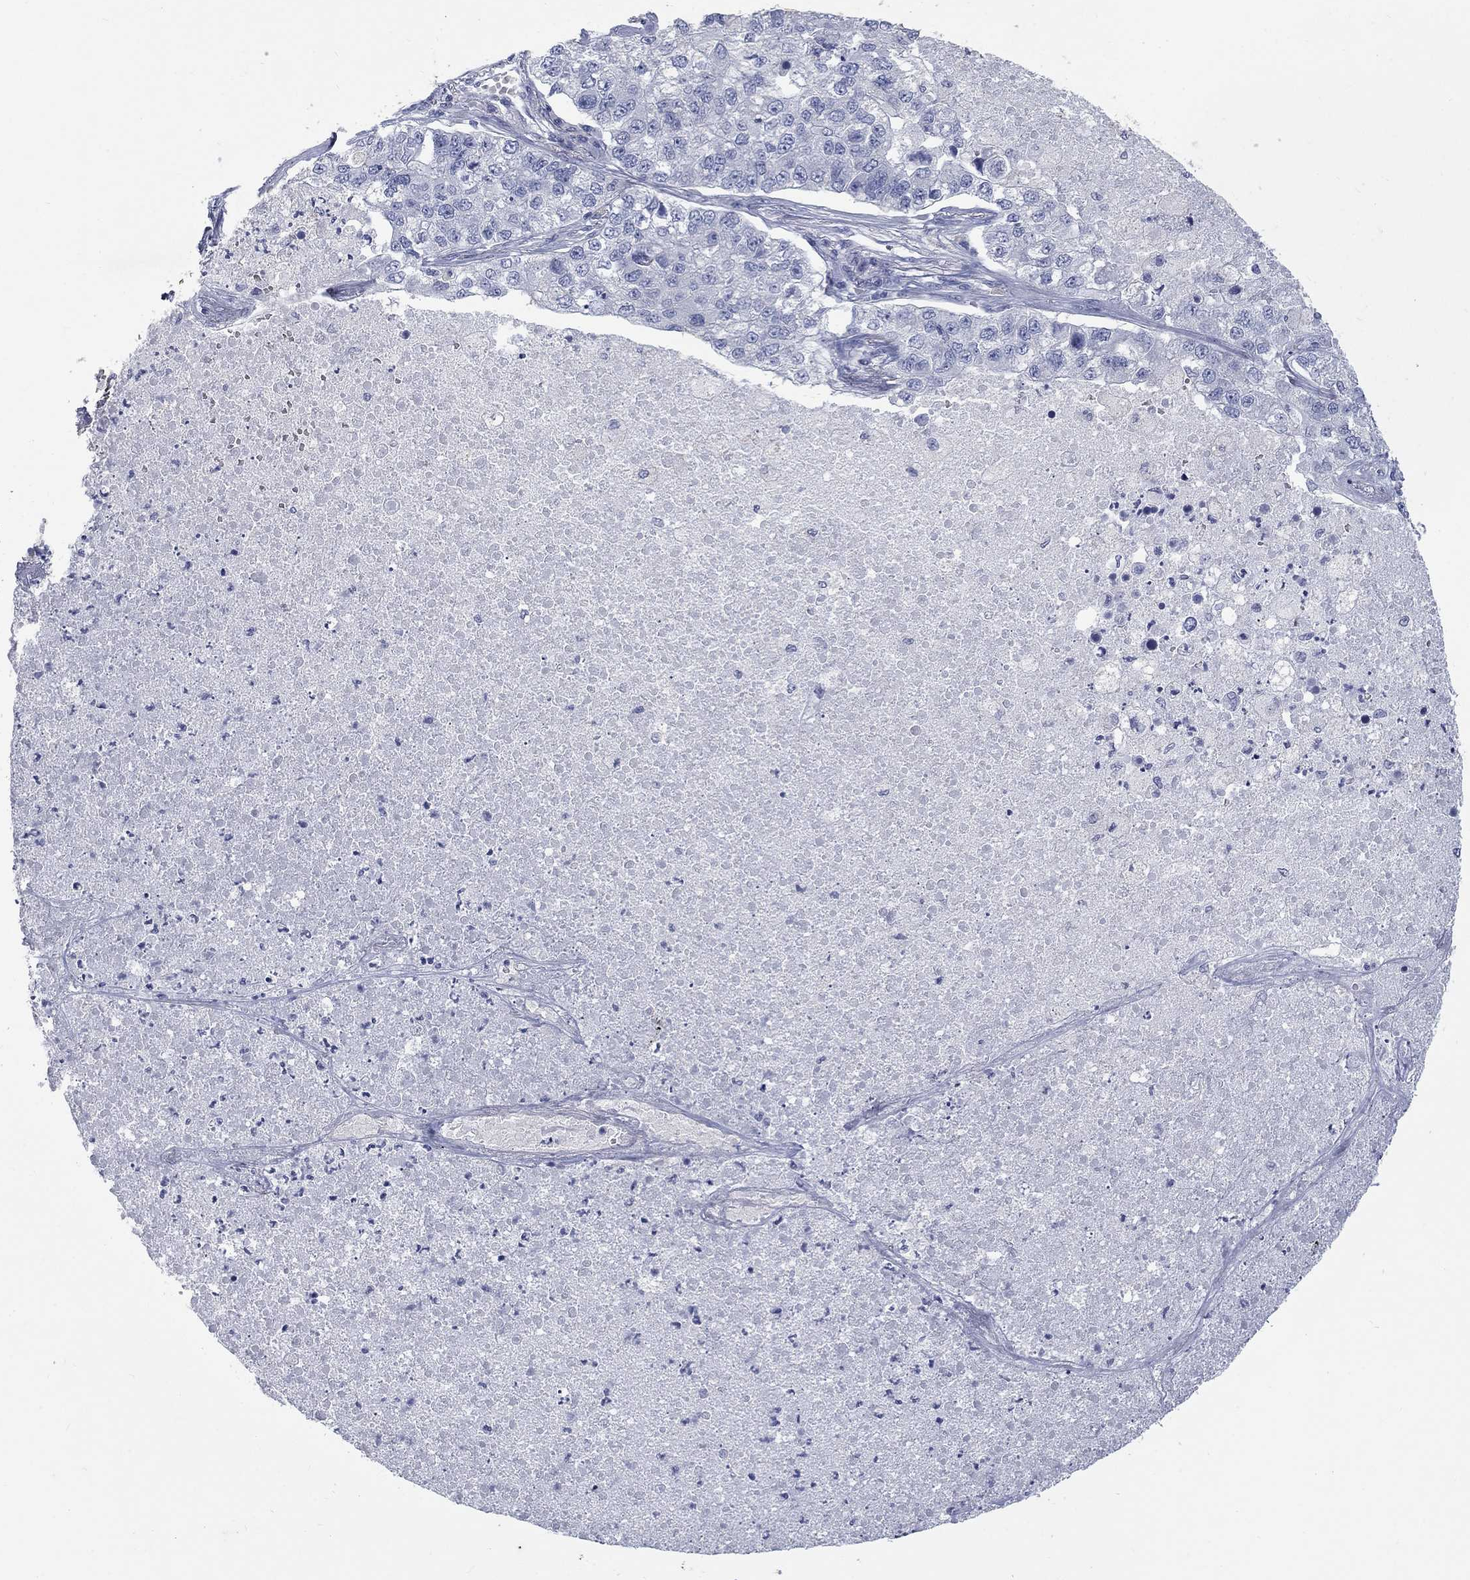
{"staining": {"intensity": "negative", "quantity": "none", "location": "none"}, "tissue": "lung cancer", "cell_type": "Tumor cells", "image_type": "cancer", "snomed": [{"axis": "morphology", "description": "Adenocarcinoma, NOS"}, {"axis": "topography", "description": "Lung"}], "caption": "Tumor cells are negative for brown protein staining in lung adenocarcinoma.", "gene": "RFTN2", "patient": {"sex": "male", "age": 49}}